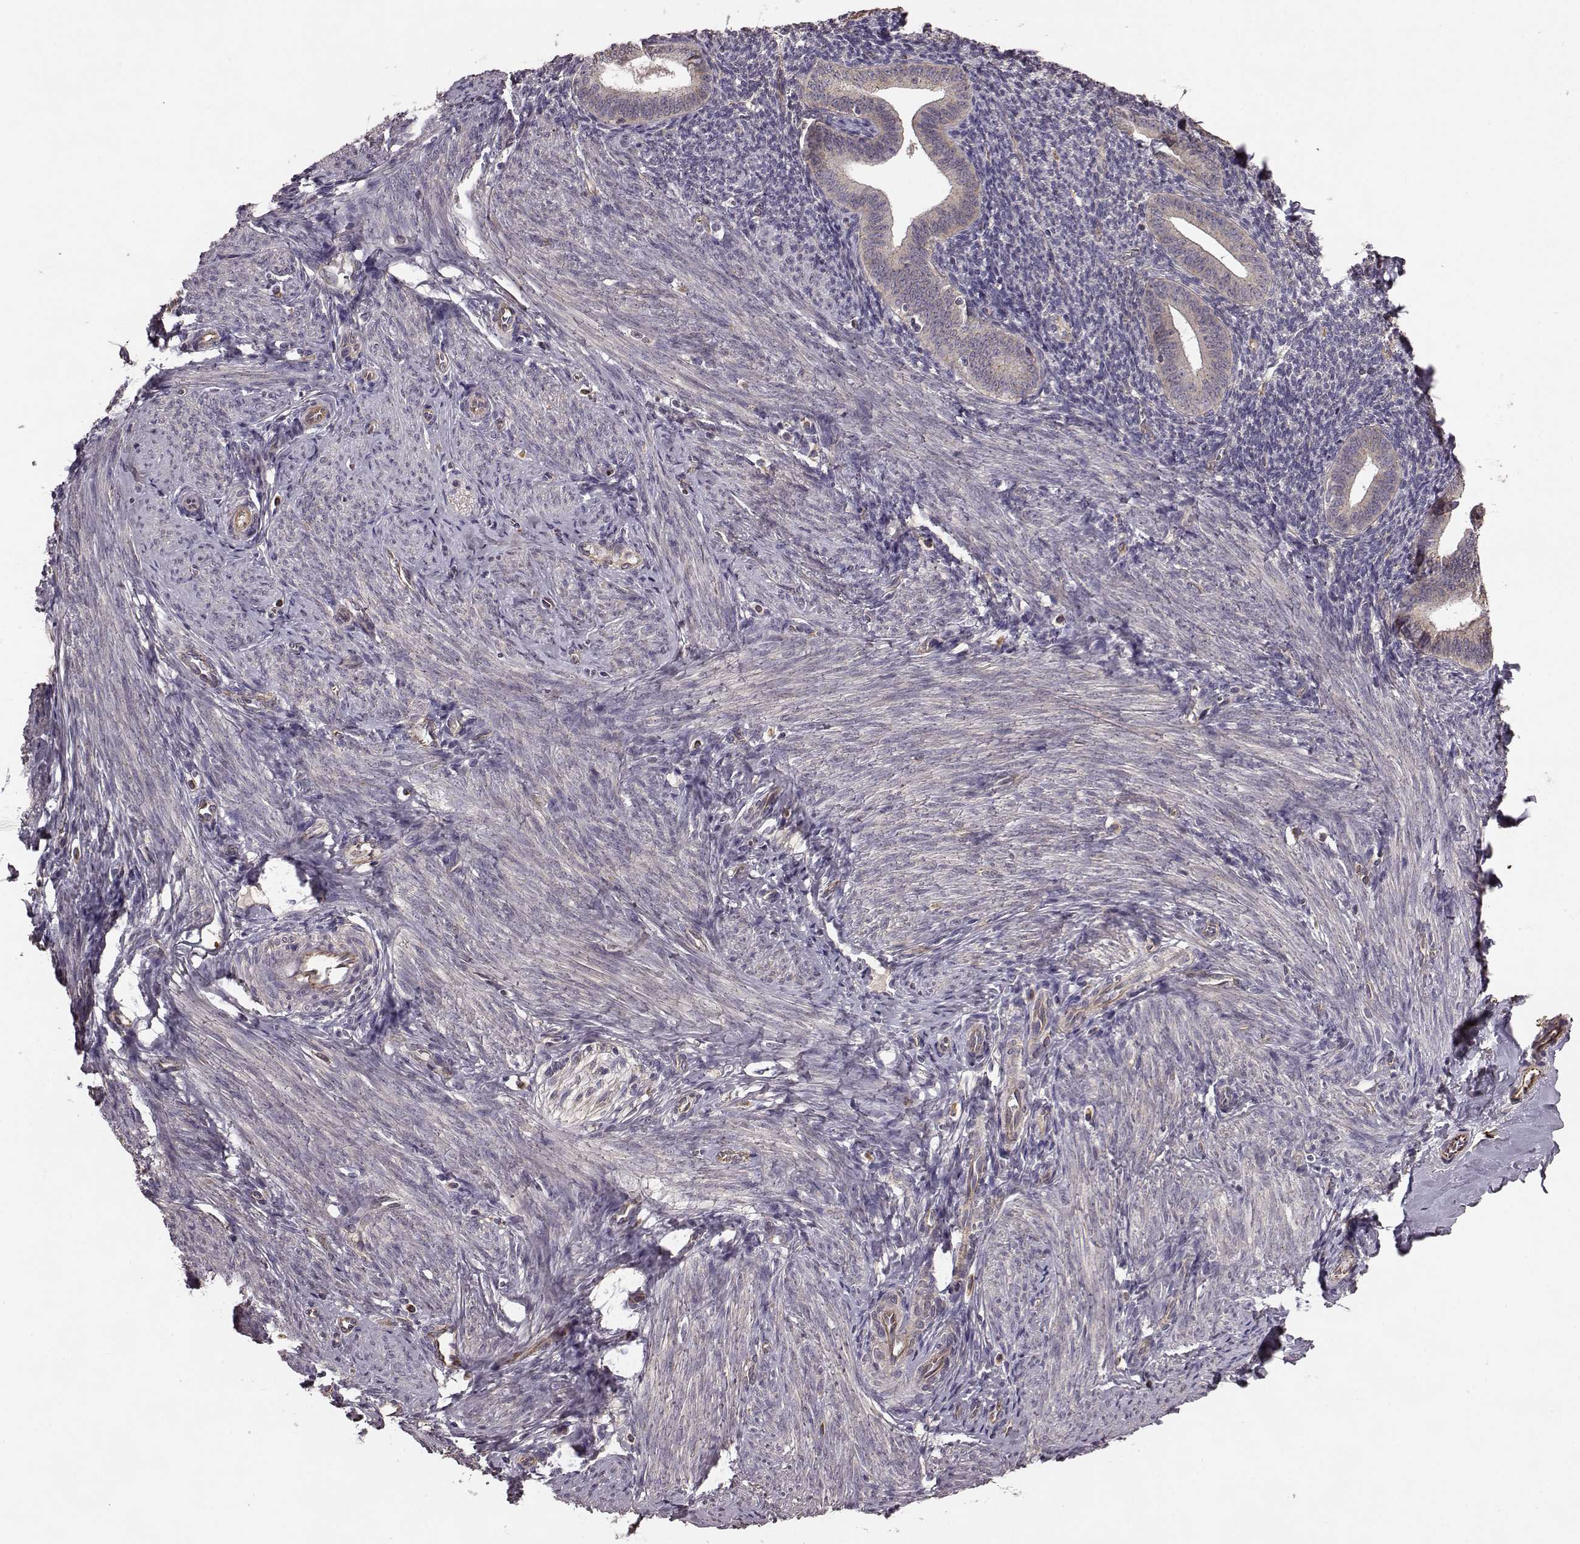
{"staining": {"intensity": "negative", "quantity": "none", "location": "none"}, "tissue": "endometrium", "cell_type": "Cells in endometrial stroma", "image_type": "normal", "snomed": [{"axis": "morphology", "description": "Normal tissue, NOS"}, {"axis": "topography", "description": "Endometrium"}], "caption": "Protein analysis of normal endometrium shows no significant expression in cells in endometrial stroma.", "gene": "NTF3", "patient": {"sex": "female", "age": 40}}